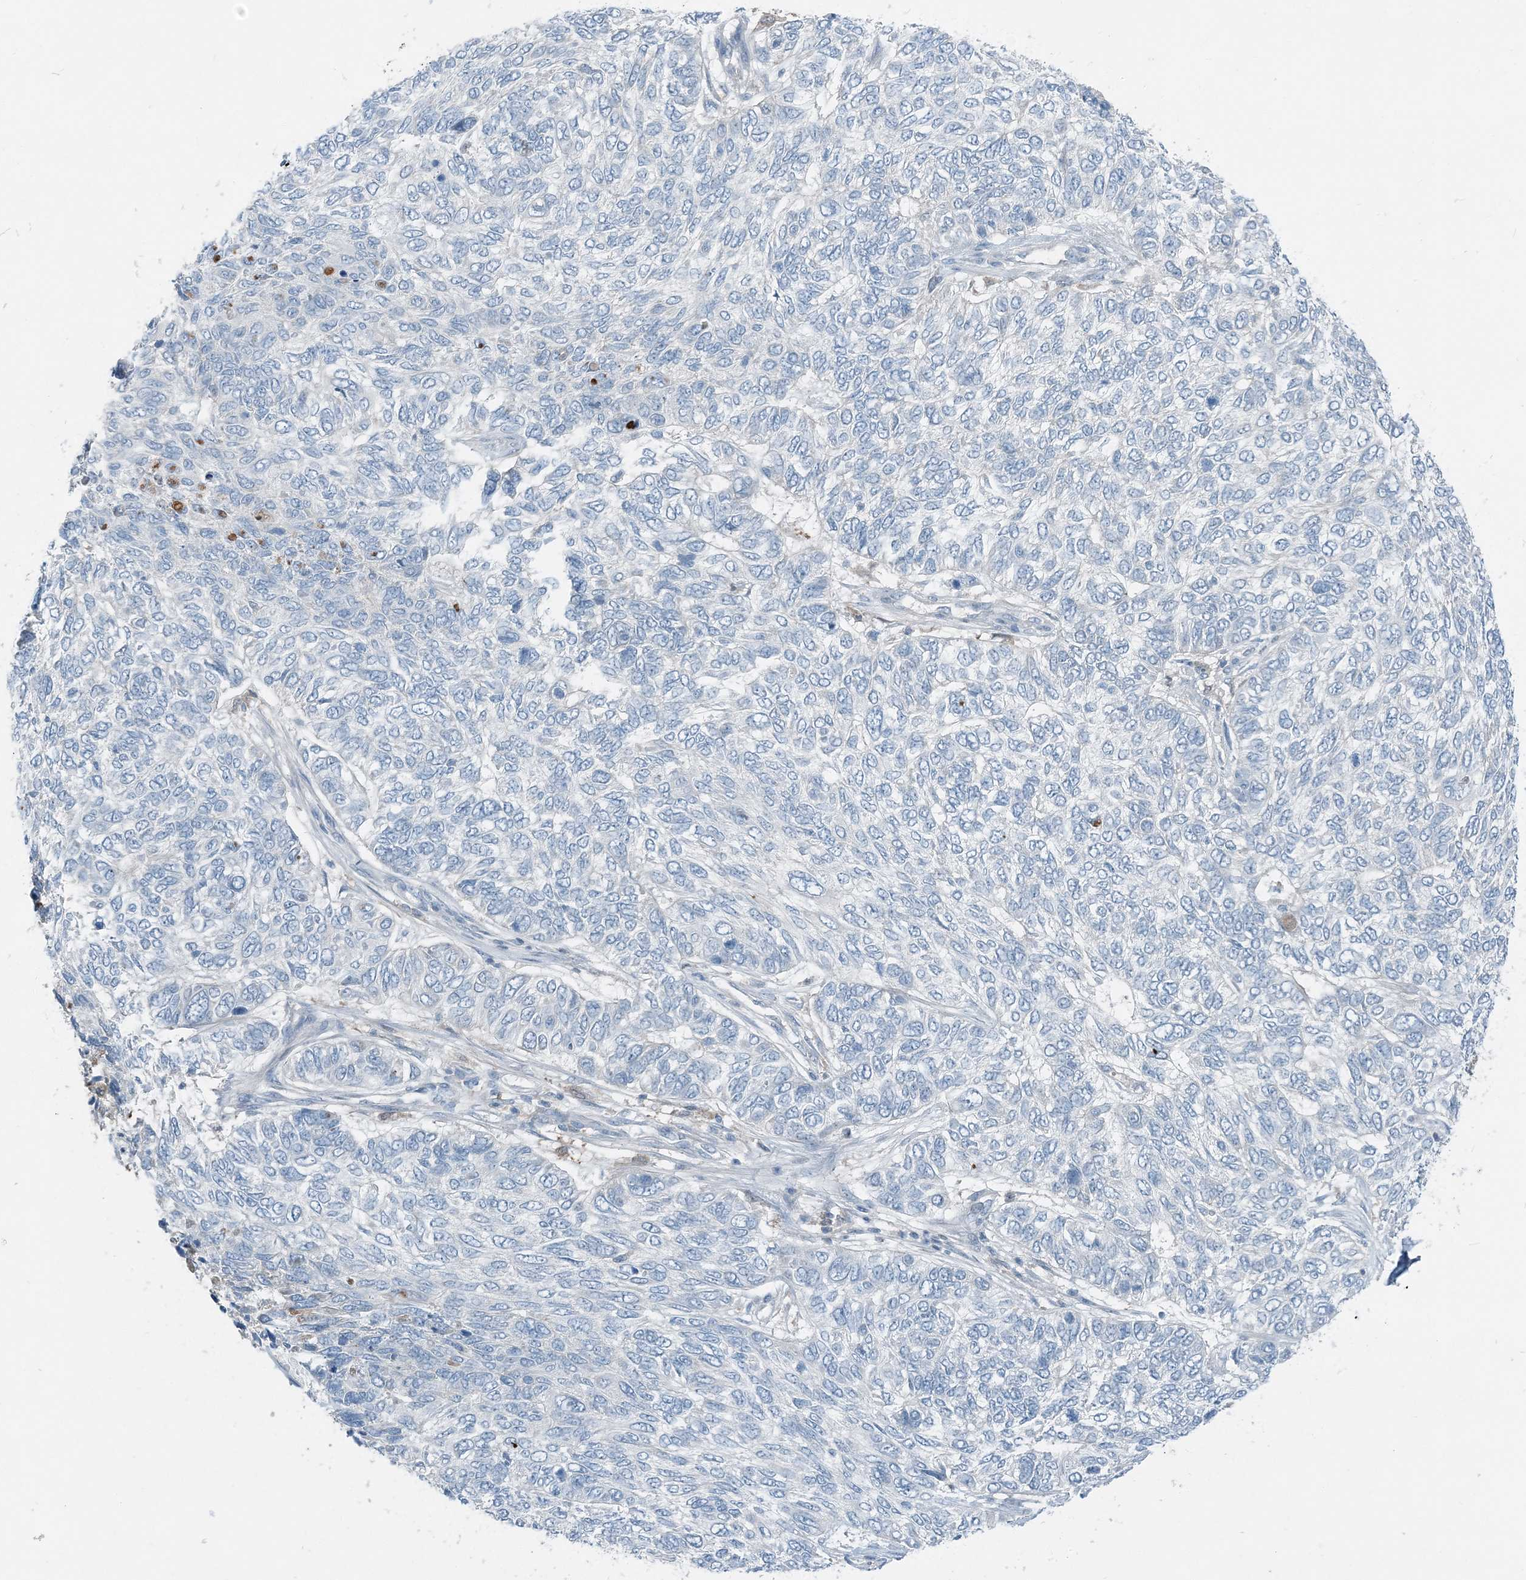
{"staining": {"intensity": "negative", "quantity": "none", "location": "none"}, "tissue": "skin cancer", "cell_type": "Tumor cells", "image_type": "cancer", "snomed": [{"axis": "morphology", "description": "Basal cell carcinoma"}, {"axis": "topography", "description": "Skin"}], "caption": "This is an IHC photomicrograph of basal cell carcinoma (skin). There is no expression in tumor cells.", "gene": "ARMH1", "patient": {"sex": "female", "age": 65}}